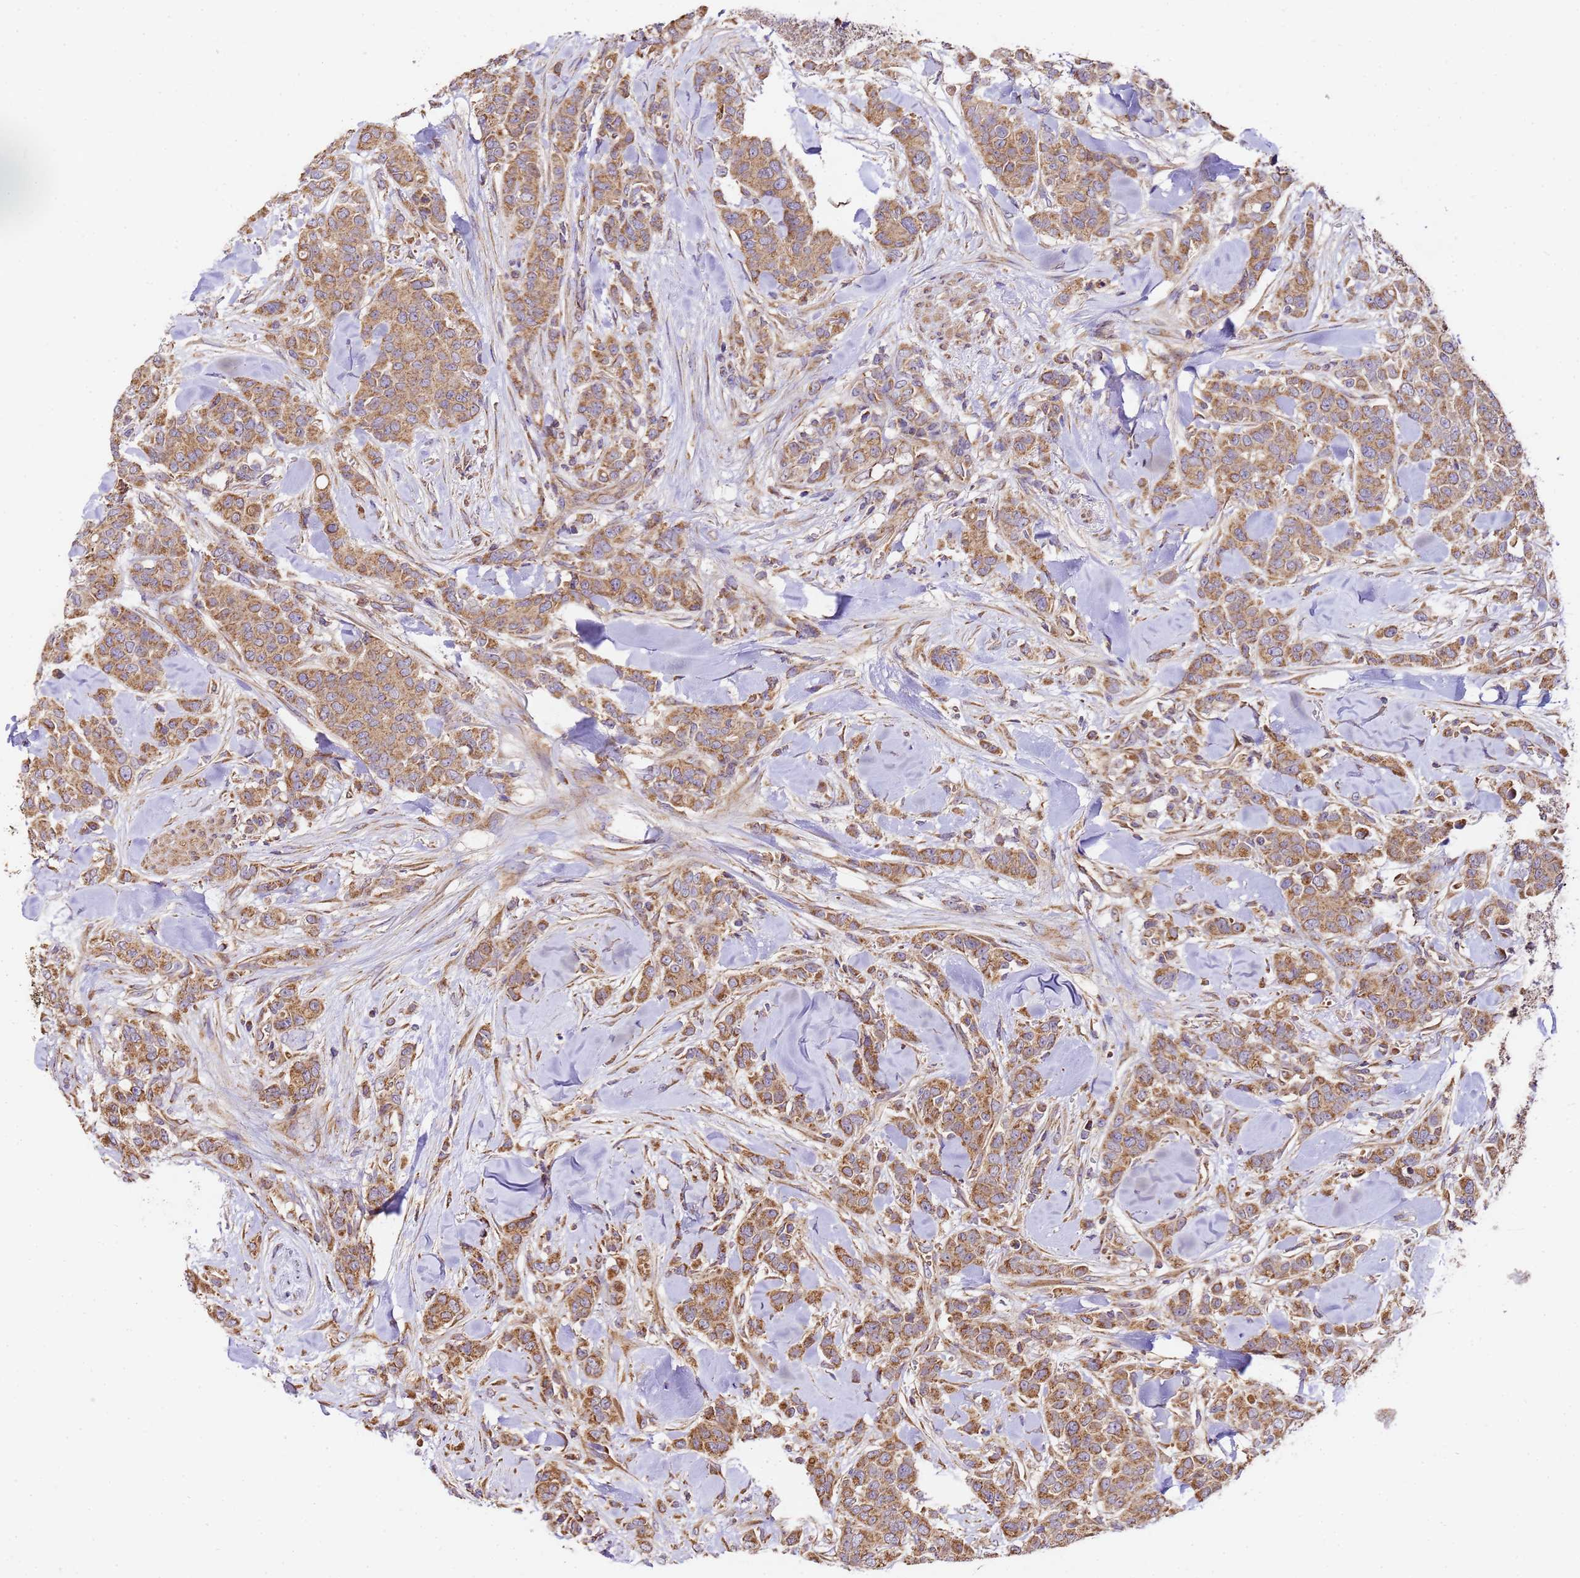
{"staining": {"intensity": "strong", "quantity": "25%-75%", "location": "cytoplasmic/membranous"}, "tissue": "breast cancer", "cell_type": "Tumor cells", "image_type": "cancer", "snomed": [{"axis": "morphology", "description": "Lobular carcinoma"}, {"axis": "topography", "description": "Breast"}], "caption": "Protein expression analysis of breast cancer (lobular carcinoma) shows strong cytoplasmic/membranous expression in approximately 25%-75% of tumor cells.", "gene": "LRRIQ1", "patient": {"sex": "female", "age": 91}}